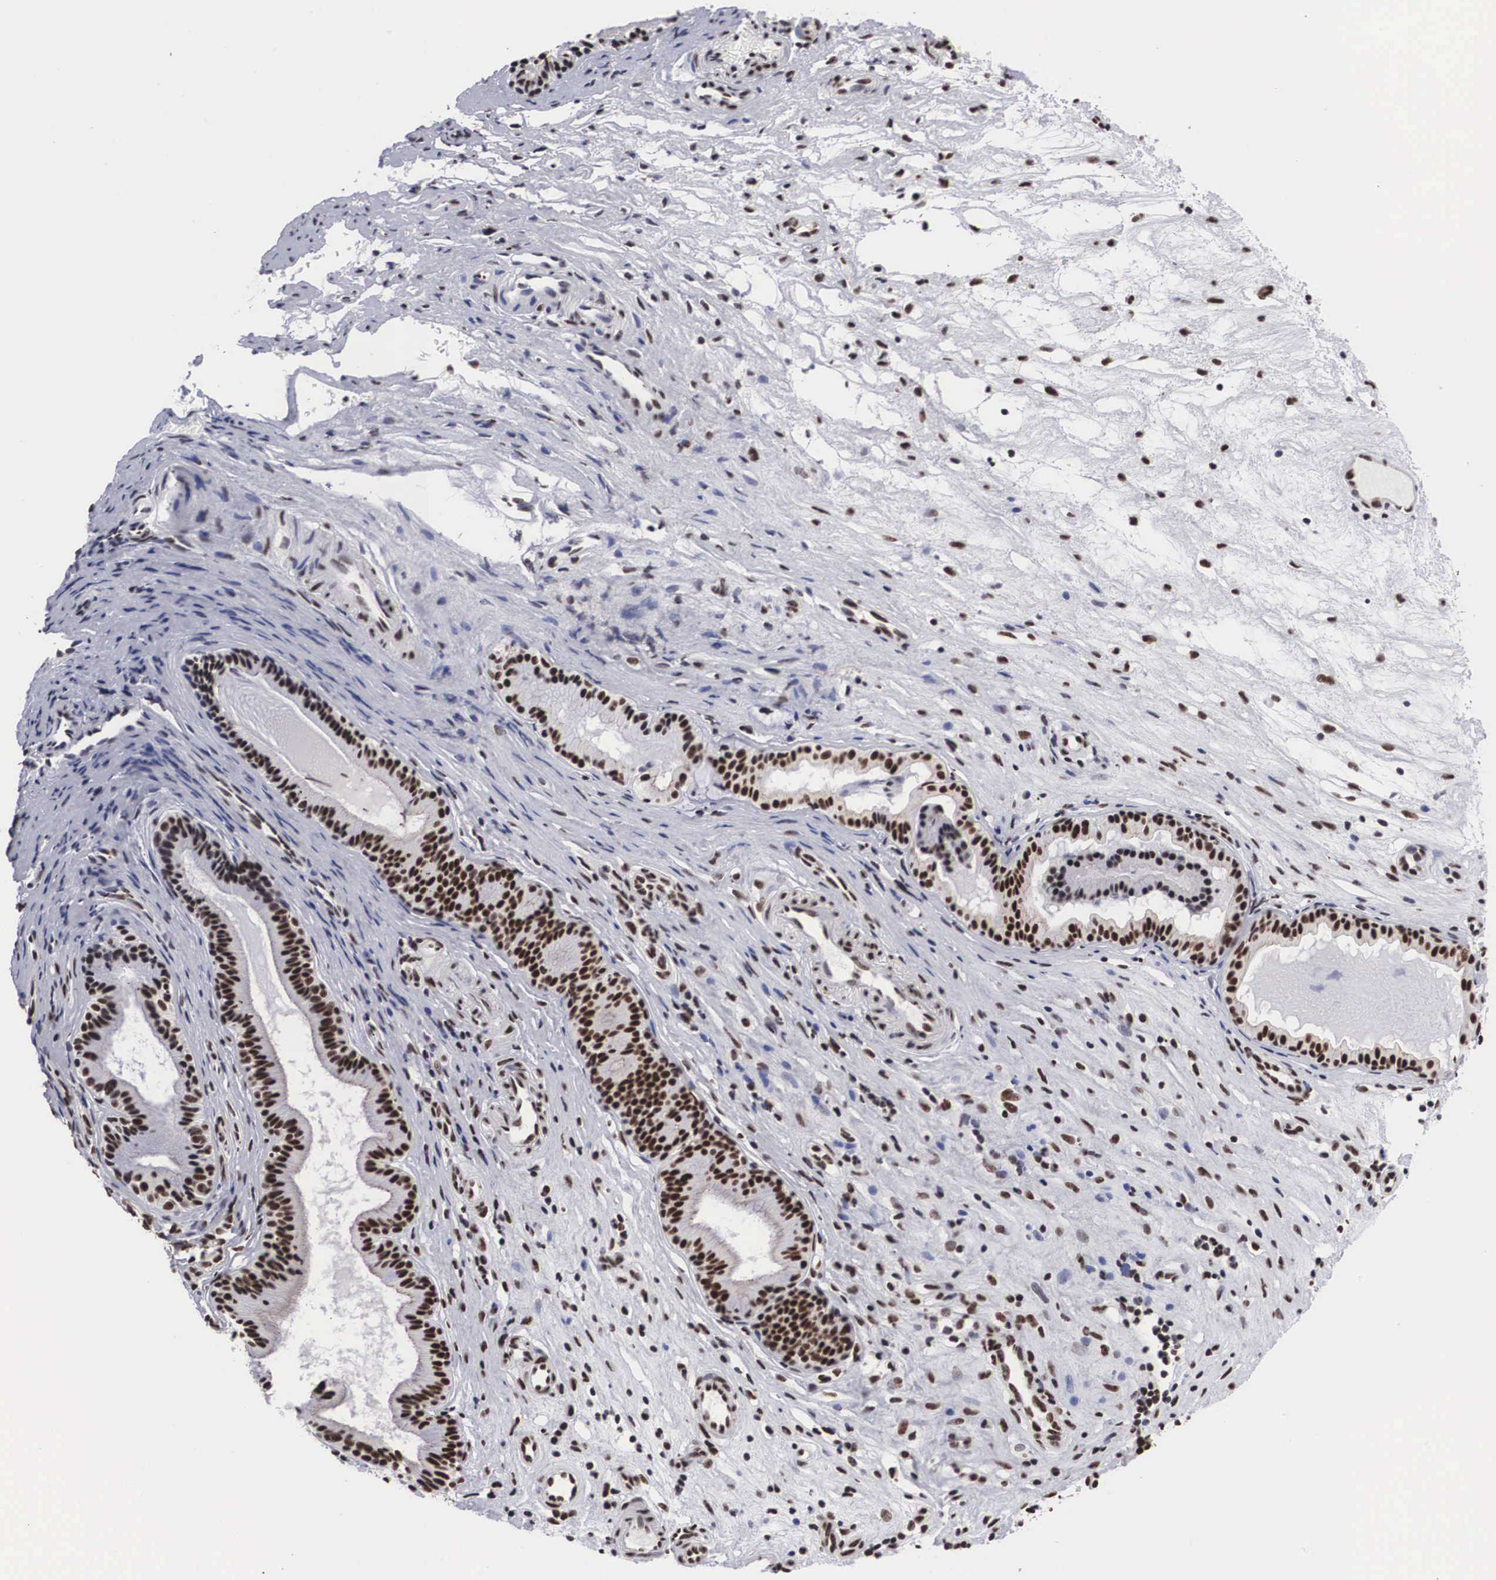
{"staining": {"intensity": "moderate", "quantity": ">75%", "location": "nuclear"}, "tissue": "nasopharynx", "cell_type": "Respiratory epithelial cells", "image_type": "normal", "snomed": [{"axis": "morphology", "description": "Normal tissue, NOS"}, {"axis": "topography", "description": "Nasopharynx"}], "caption": "The image exhibits staining of unremarkable nasopharynx, revealing moderate nuclear protein staining (brown color) within respiratory epithelial cells.", "gene": "ACIN1", "patient": {"sex": "female", "age": 78}}